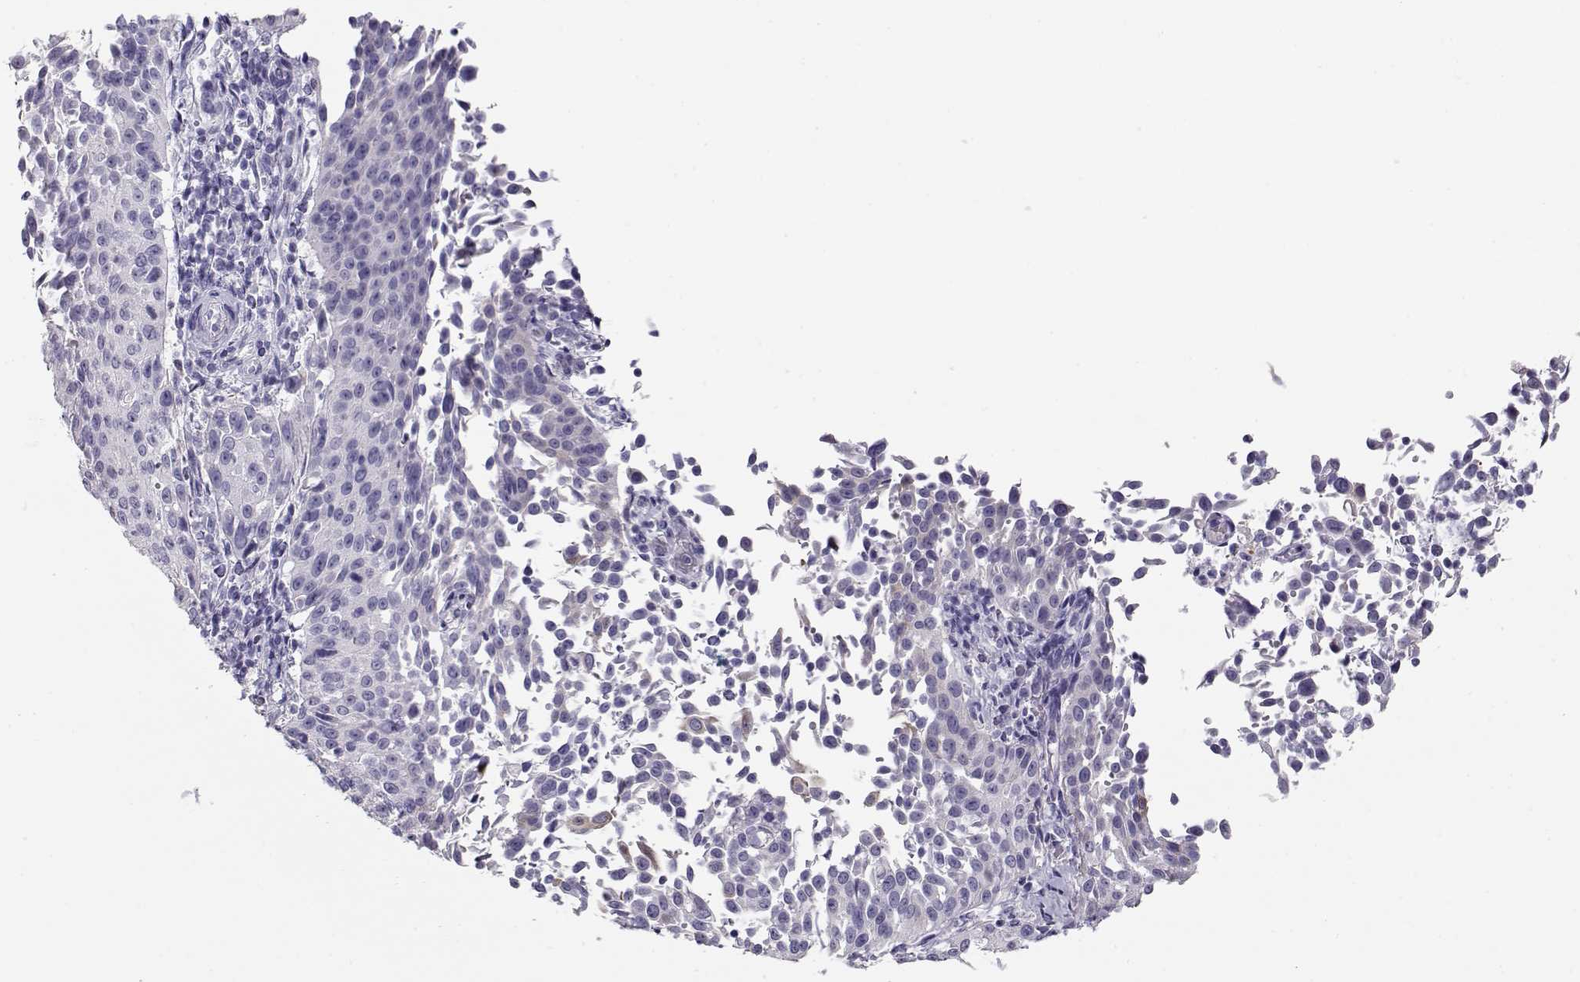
{"staining": {"intensity": "negative", "quantity": "none", "location": "none"}, "tissue": "cervical cancer", "cell_type": "Tumor cells", "image_type": "cancer", "snomed": [{"axis": "morphology", "description": "Squamous cell carcinoma, NOS"}, {"axis": "topography", "description": "Cervix"}], "caption": "Immunohistochemistry (IHC) micrograph of neoplastic tissue: human cervical cancer stained with DAB (3,3'-diaminobenzidine) exhibits no significant protein positivity in tumor cells. (DAB (3,3'-diaminobenzidine) IHC, high magnification).", "gene": "CRX", "patient": {"sex": "female", "age": 26}}